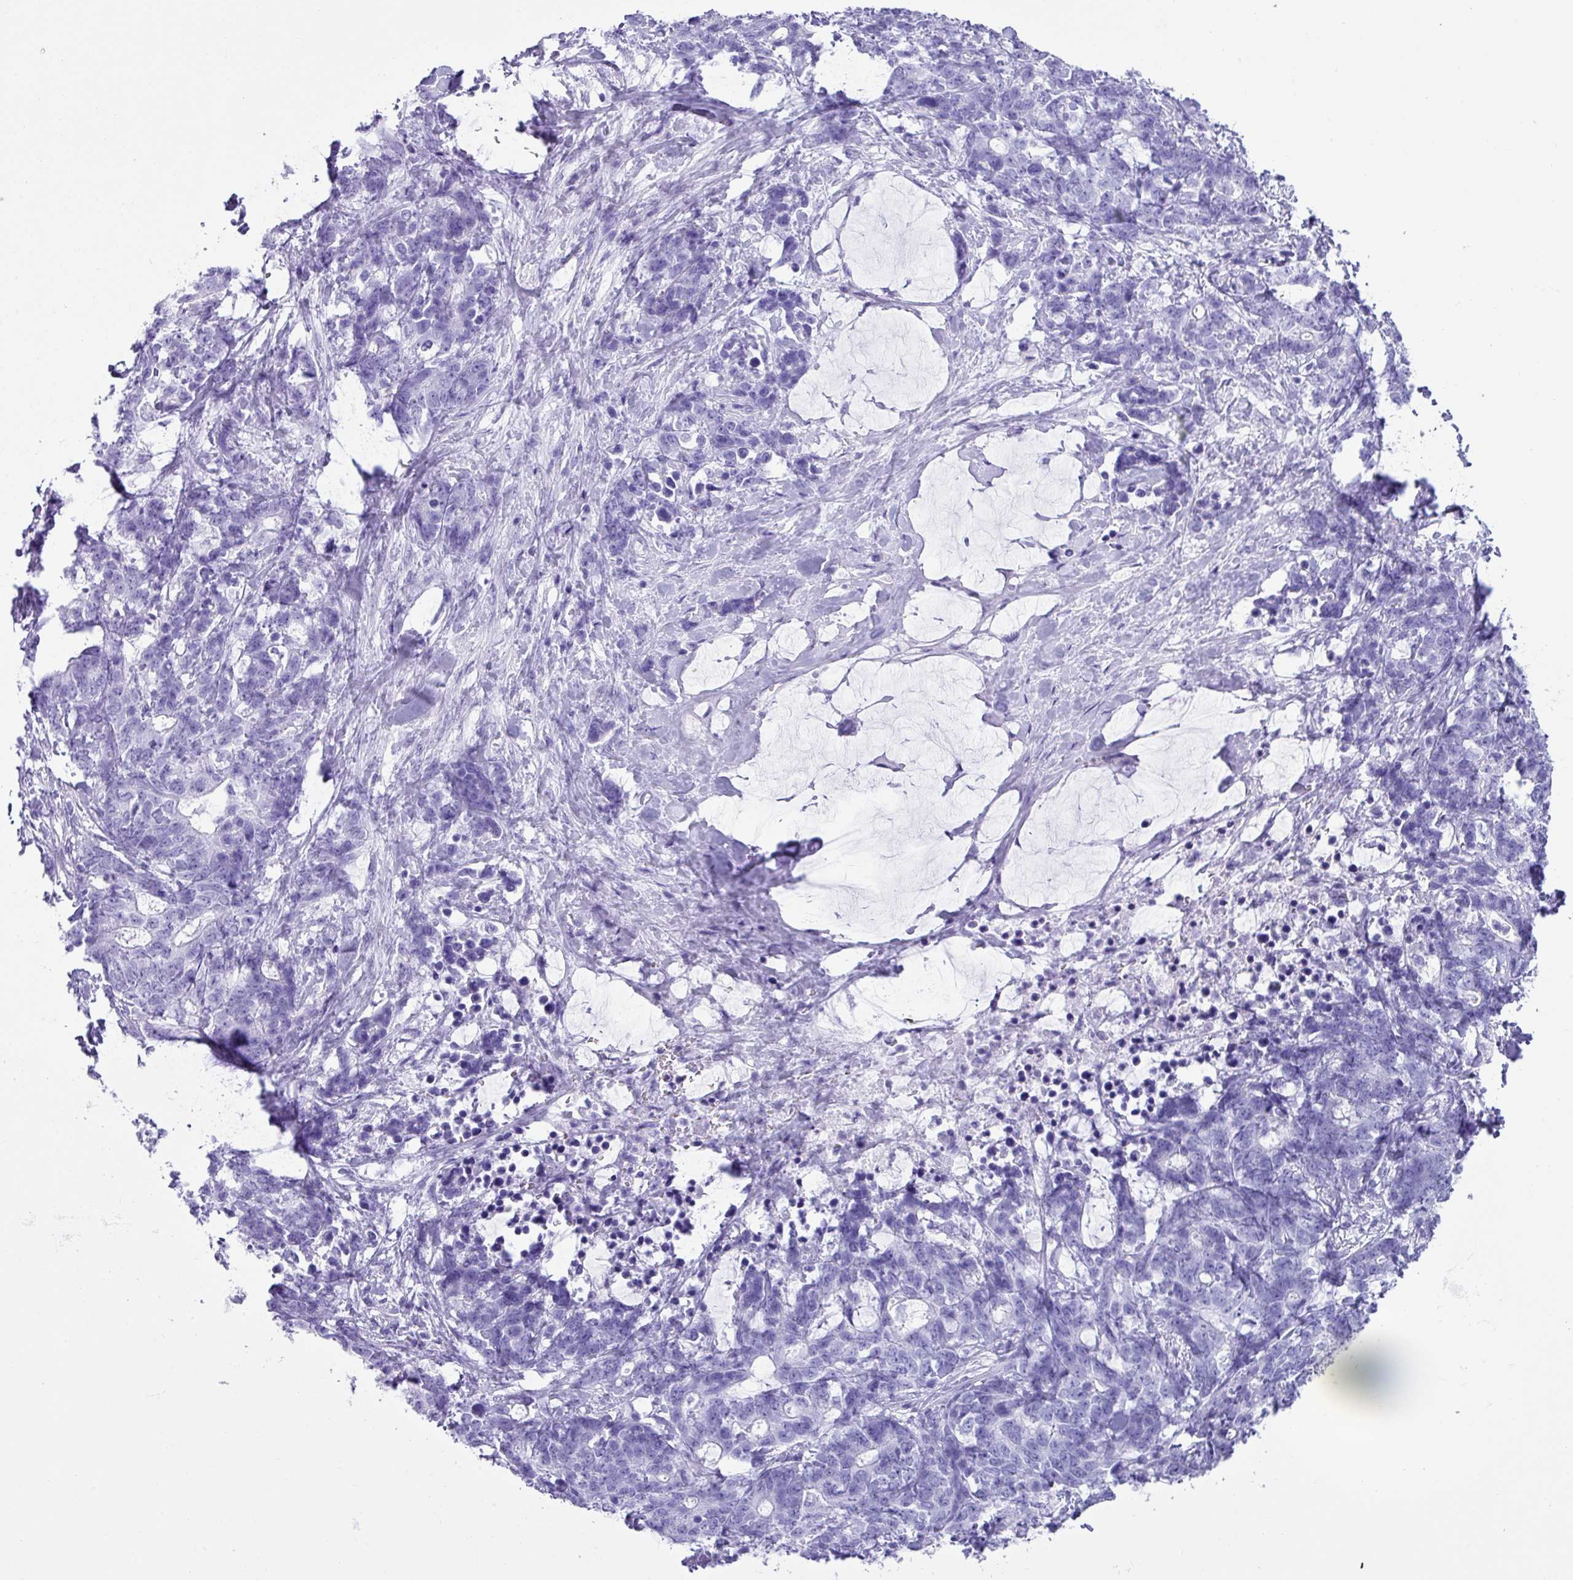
{"staining": {"intensity": "negative", "quantity": "none", "location": "none"}, "tissue": "stomach cancer", "cell_type": "Tumor cells", "image_type": "cancer", "snomed": [{"axis": "morphology", "description": "Normal tissue, NOS"}, {"axis": "morphology", "description": "Adenocarcinoma, NOS"}, {"axis": "topography", "description": "Stomach"}], "caption": "Stomach adenocarcinoma was stained to show a protein in brown. There is no significant expression in tumor cells.", "gene": "NCCRP1", "patient": {"sex": "female", "age": 64}}